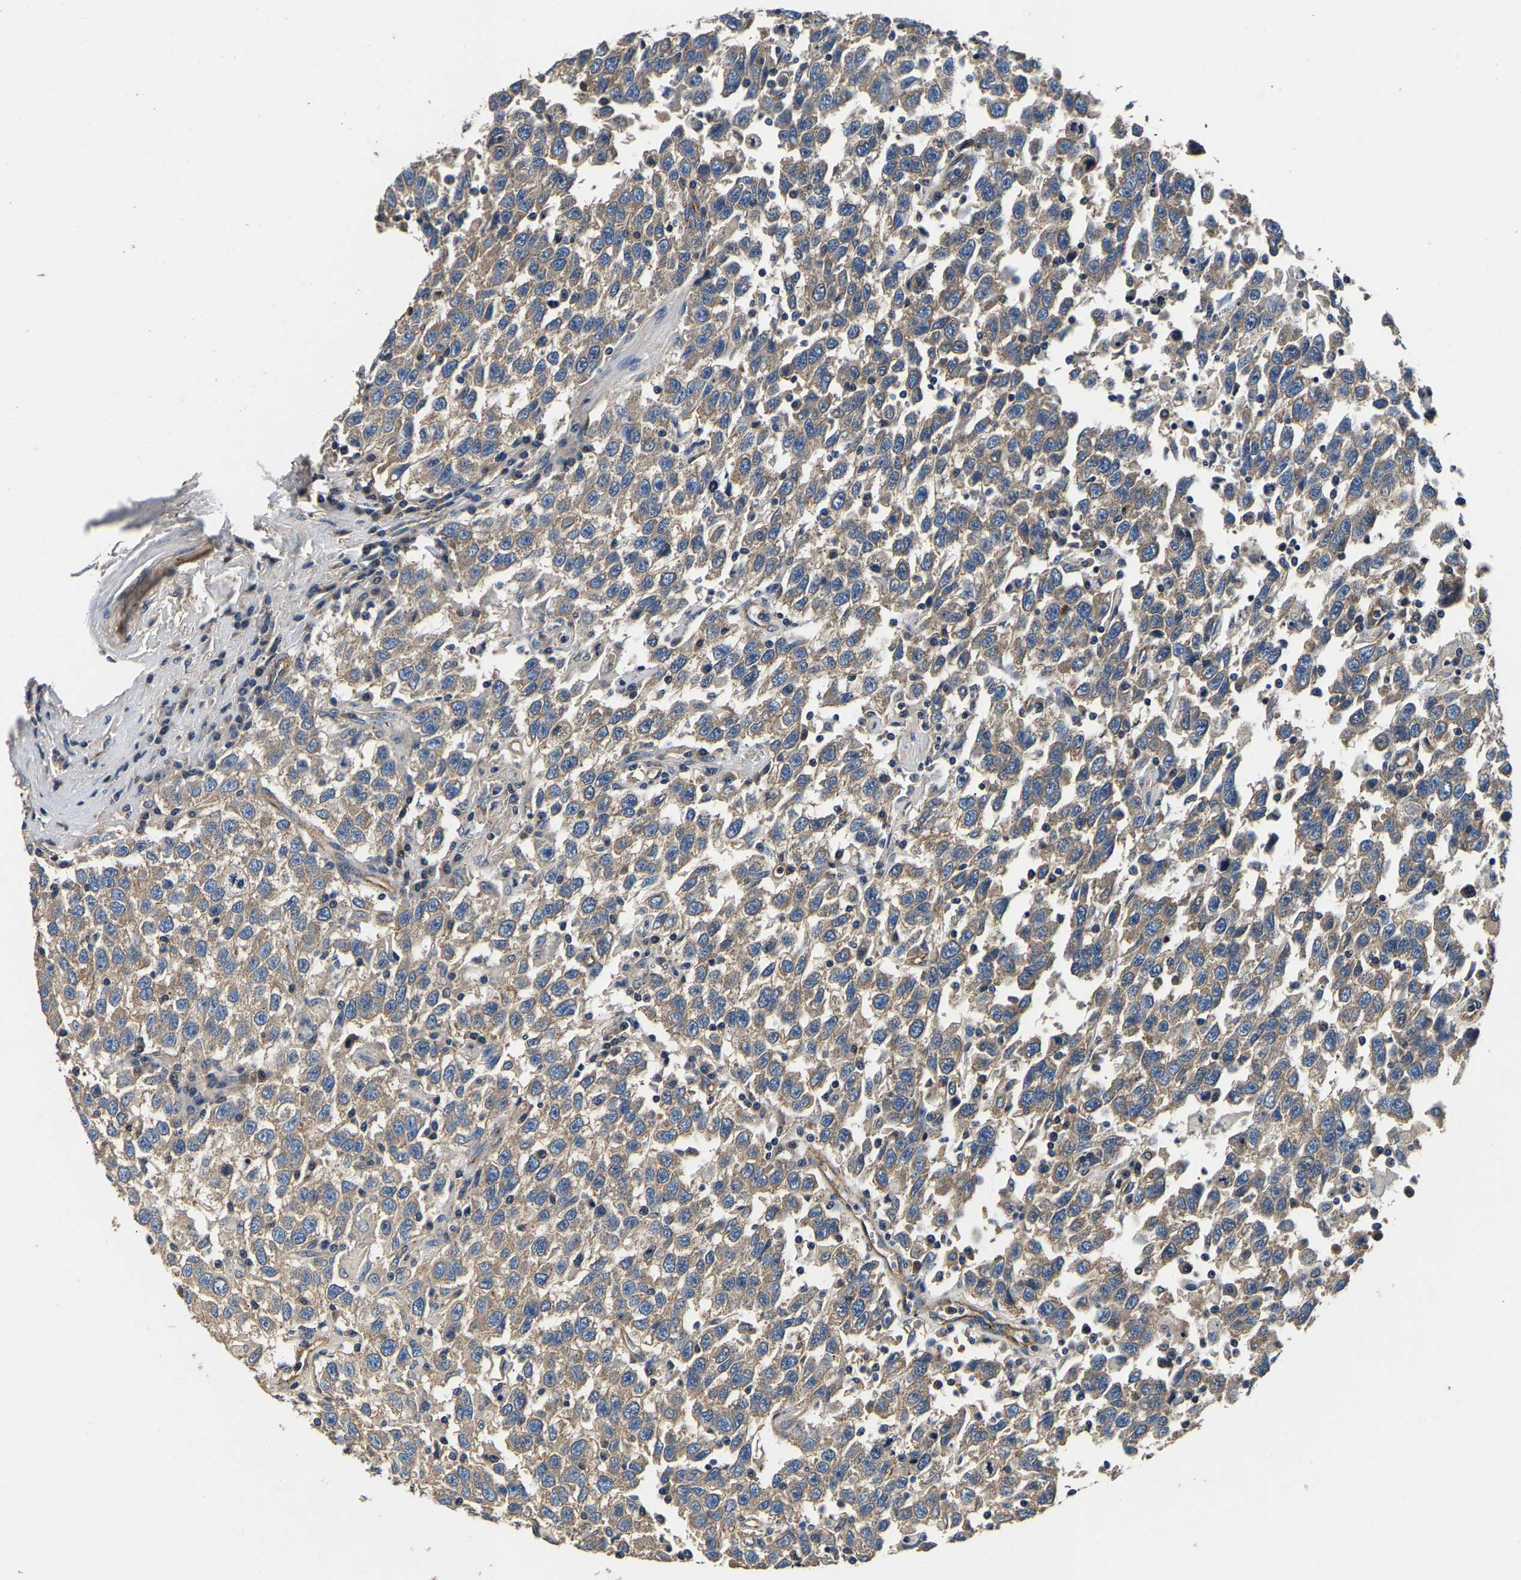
{"staining": {"intensity": "weak", "quantity": ">75%", "location": "cytoplasmic/membranous"}, "tissue": "testis cancer", "cell_type": "Tumor cells", "image_type": "cancer", "snomed": [{"axis": "morphology", "description": "Seminoma, NOS"}, {"axis": "topography", "description": "Testis"}], "caption": "Weak cytoplasmic/membranous positivity is seen in approximately >75% of tumor cells in testis cancer (seminoma). Using DAB (brown) and hematoxylin (blue) stains, captured at high magnification using brightfield microscopy.", "gene": "SH3GLB1", "patient": {"sex": "male", "age": 41}}